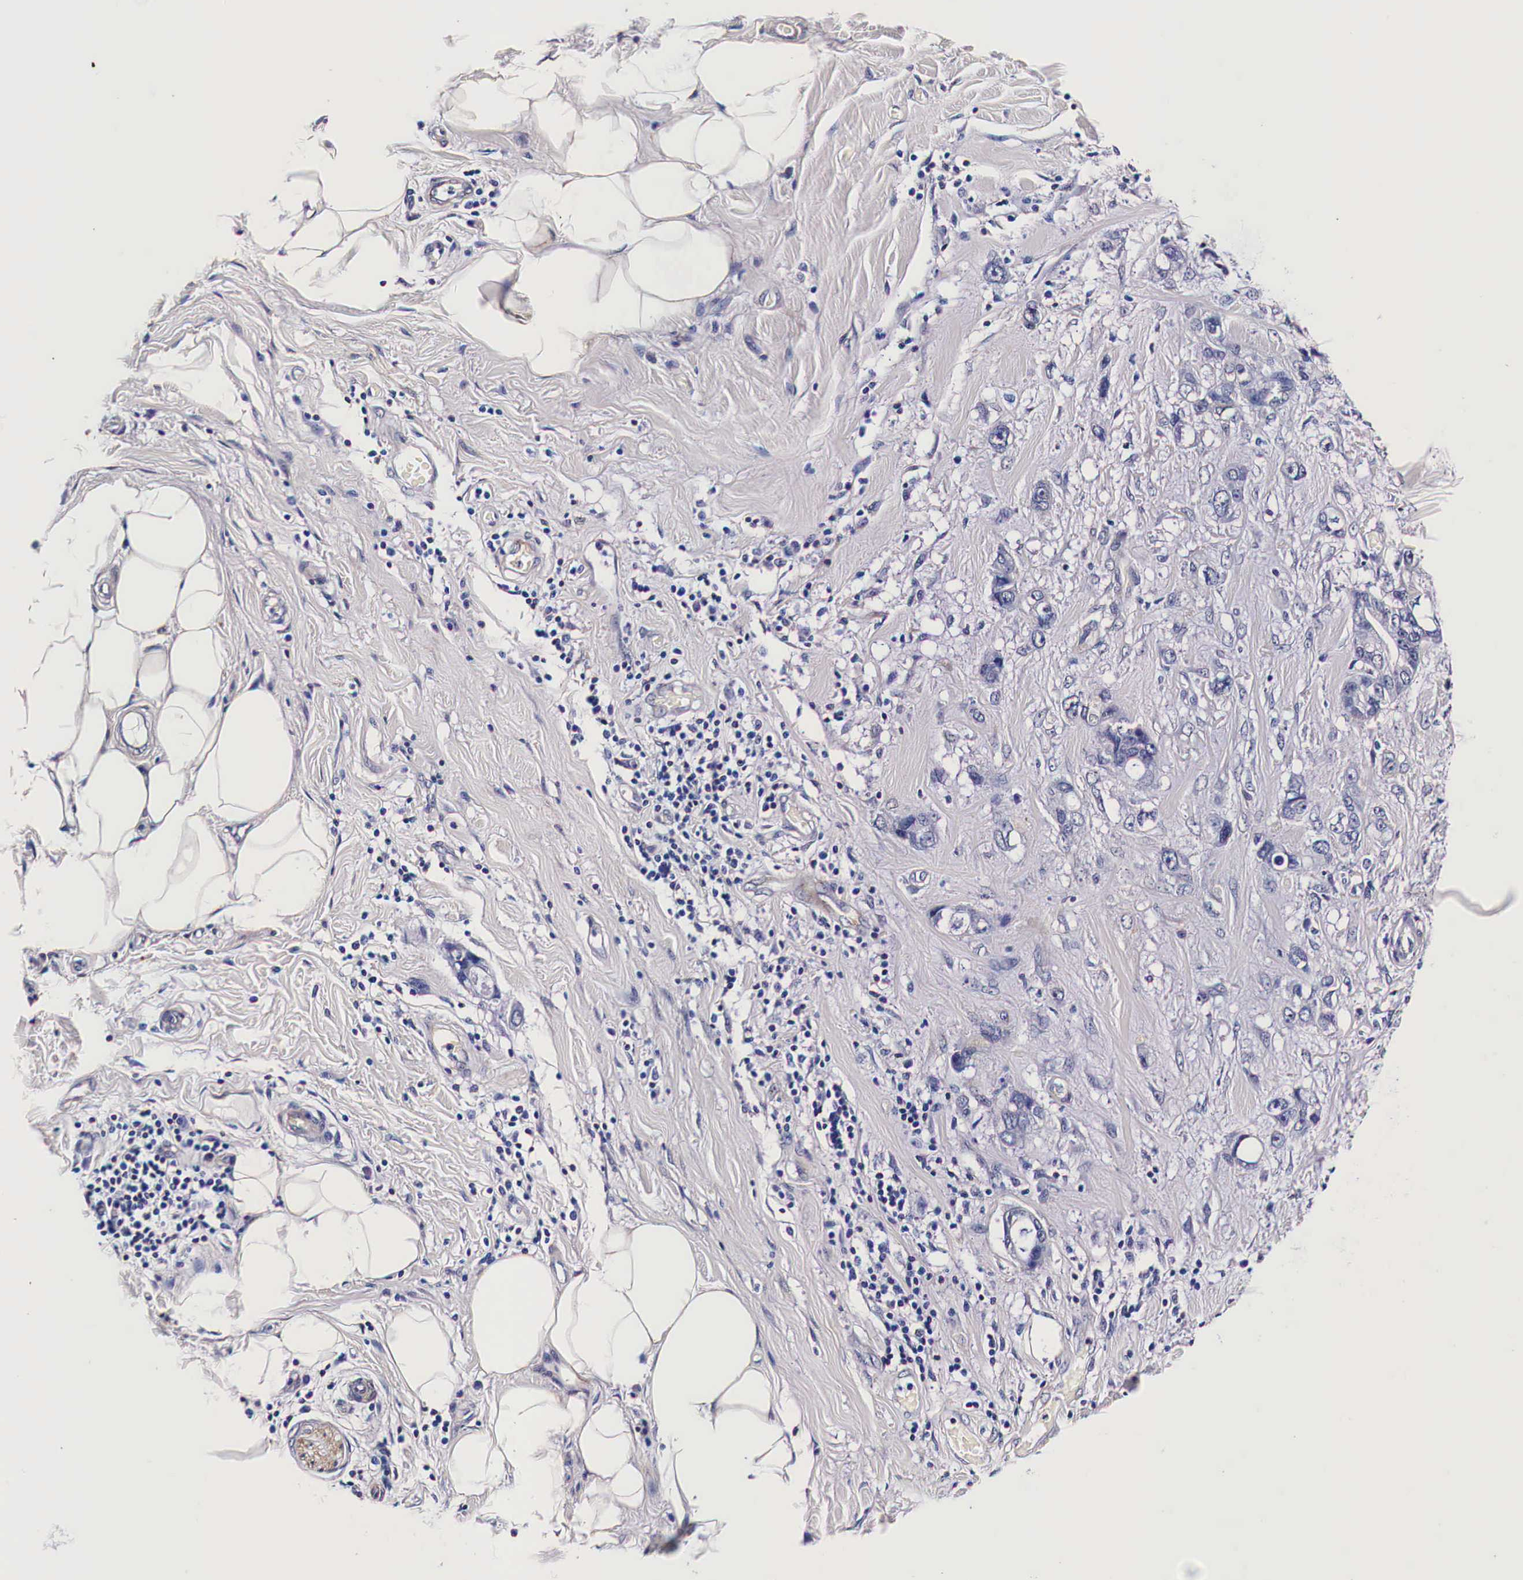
{"staining": {"intensity": "negative", "quantity": "none", "location": "none"}, "tissue": "stomach cancer", "cell_type": "Tumor cells", "image_type": "cancer", "snomed": [{"axis": "morphology", "description": "Adenocarcinoma, NOS"}, {"axis": "topography", "description": "Stomach, upper"}], "caption": "Tumor cells show no significant positivity in stomach adenocarcinoma.", "gene": "HSPB1", "patient": {"sex": "male", "age": 47}}